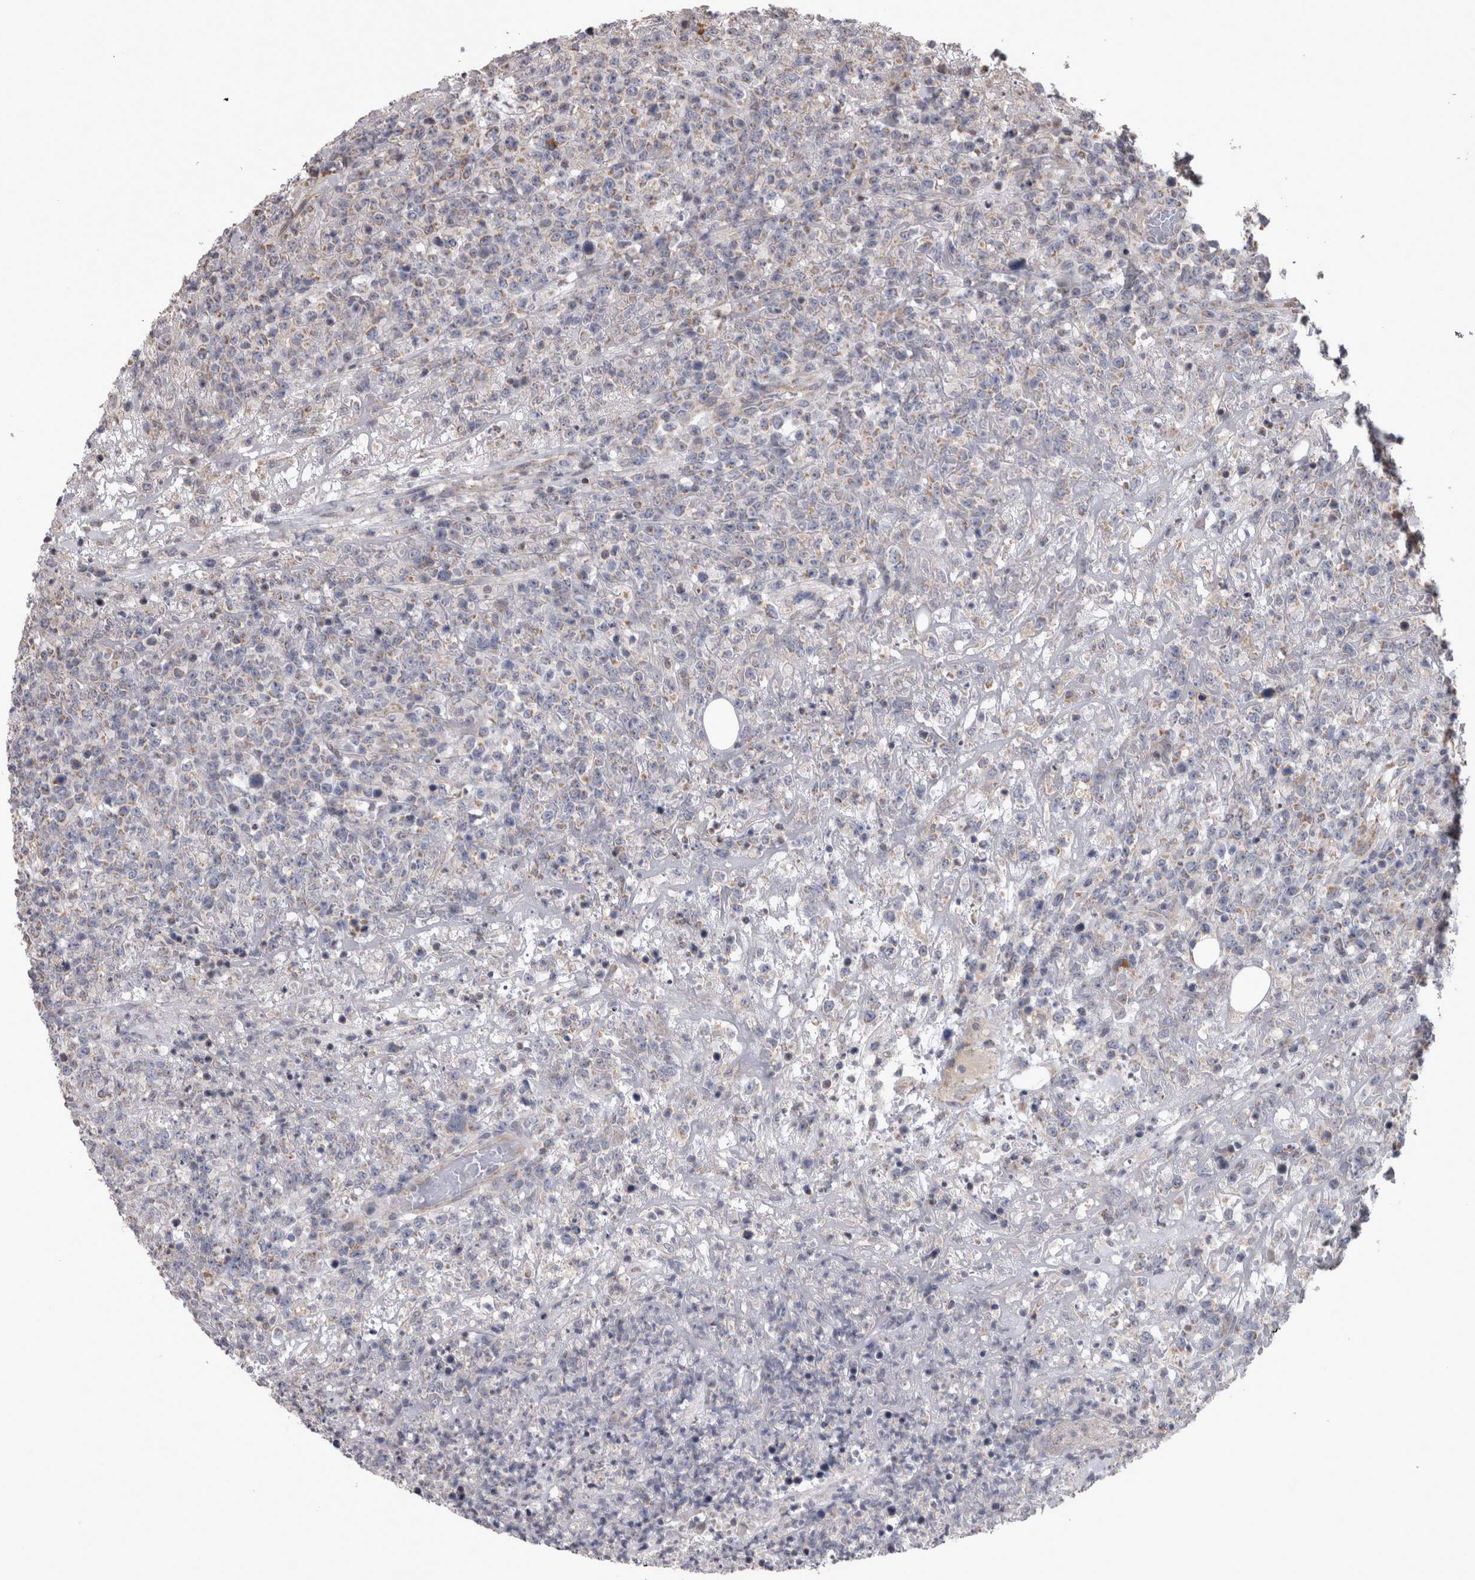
{"staining": {"intensity": "negative", "quantity": "none", "location": "none"}, "tissue": "lymphoma", "cell_type": "Tumor cells", "image_type": "cancer", "snomed": [{"axis": "morphology", "description": "Malignant lymphoma, non-Hodgkin's type, High grade"}, {"axis": "topography", "description": "Colon"}], "caption": "High-grade malignant lymphoma, non-Hodgkin's type was stained to show a protein in brown. There is no significant positivity in tumor cells.", "gene": "DBT", "patient": {"sex": "female", "age": 53}}